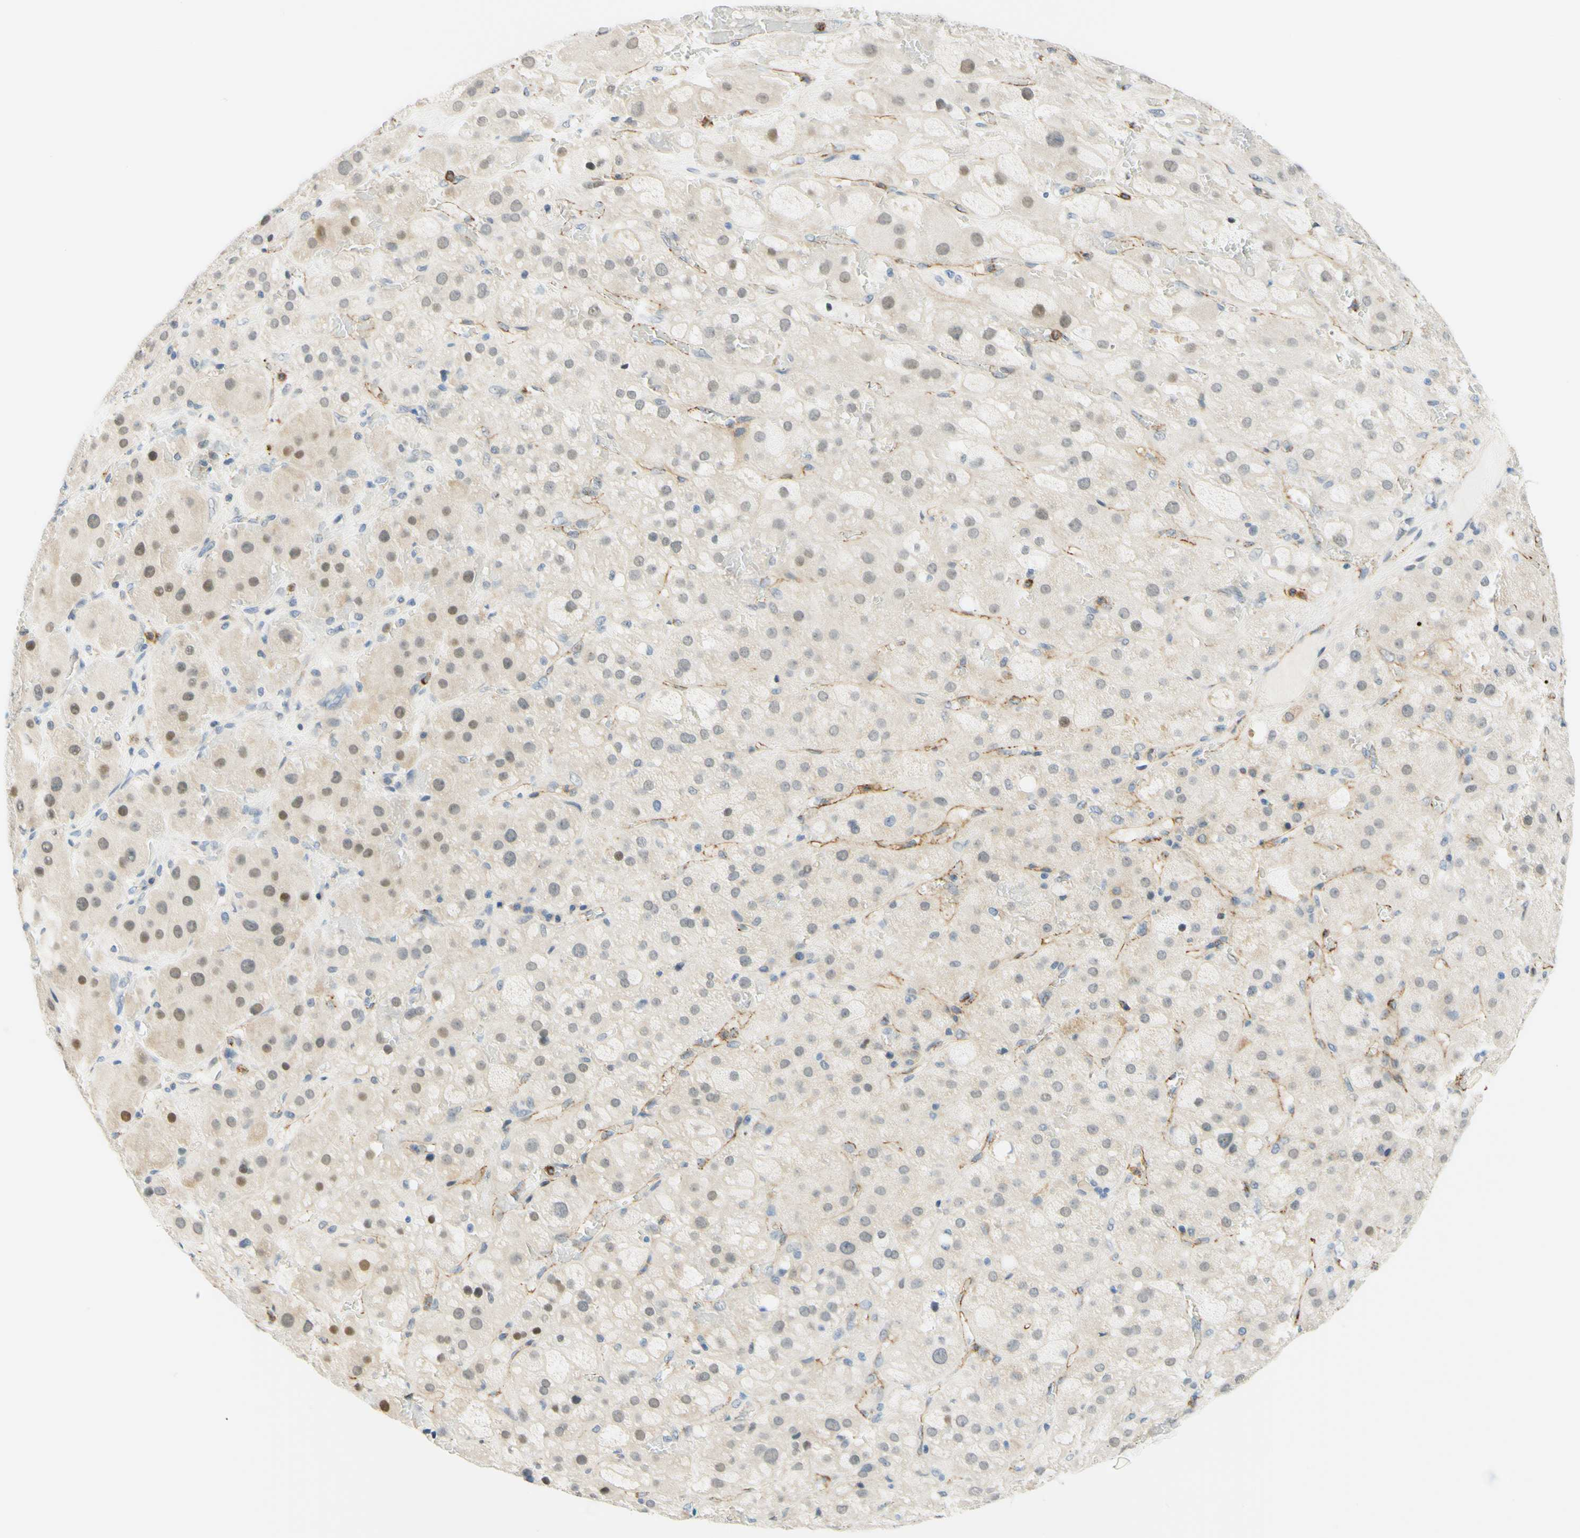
{"staining": {"intensity": "moderate", "quantity": "25%-75%", "location": "nuclear"}, "tissue": "adrenal gland", "cell_type": "Glandular cells", "image_type": "normal", "snomed": [{"axis": "morphology", "description": "Normal tissue, NOS"}, {"axis": "topography", "description": "Adrenal gland"}], "caption": "The micrograph exhibits staining of unremarkable adrenal gland, revealing moderate nuclear protein expression (brown color) within glandular cells. (brown staining indicates protein expression, while blue staining denotes nuclei).", "gene": "TREM2", "patient": {"sex": "female", "age": 47}}